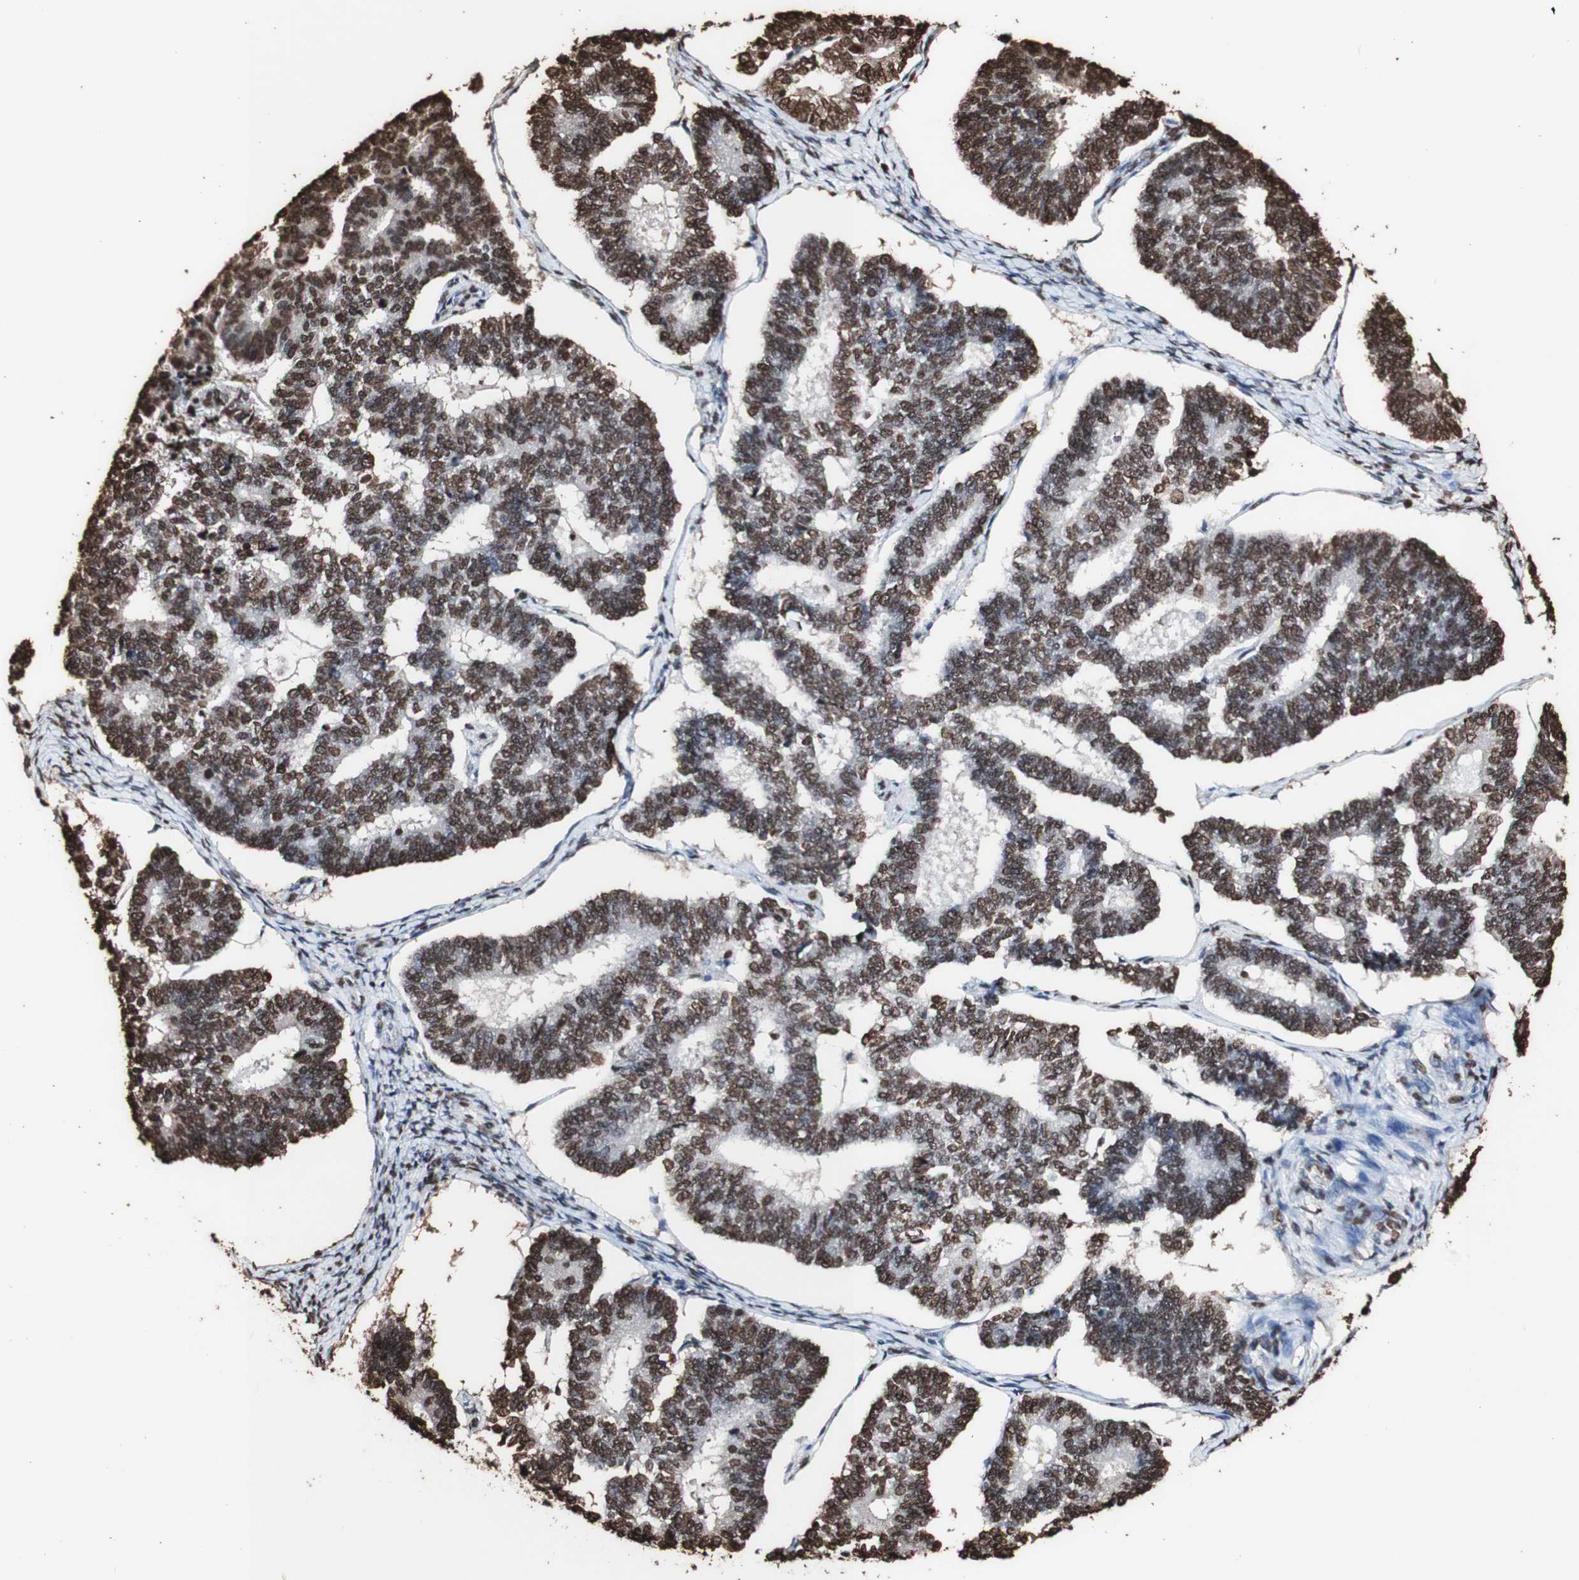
{"staining": {"intensity": "strong", "quantity": ">75%", "location": "cytoplasmic/membranous,nuclear"}, "tissue": "endometrial cancer", "cell_type": "Tumor cells", "image_type": "cancer", "snomed": [{"axis": "morphology", "description": "Adenocarcinoma, NOS"}, {"axis": "topography", "description": "Endometrium"}], "caption": "Immunohistochemistry (IHC) micrograph of human endometrial cancer stained for a protein (brown), which shows high levels of strong cytoplasmic/membranous and nuclear positivity in about >75% of tumor cells.", "gene": "PIDD1", "patient": {"sex": "female", "age": 70}}